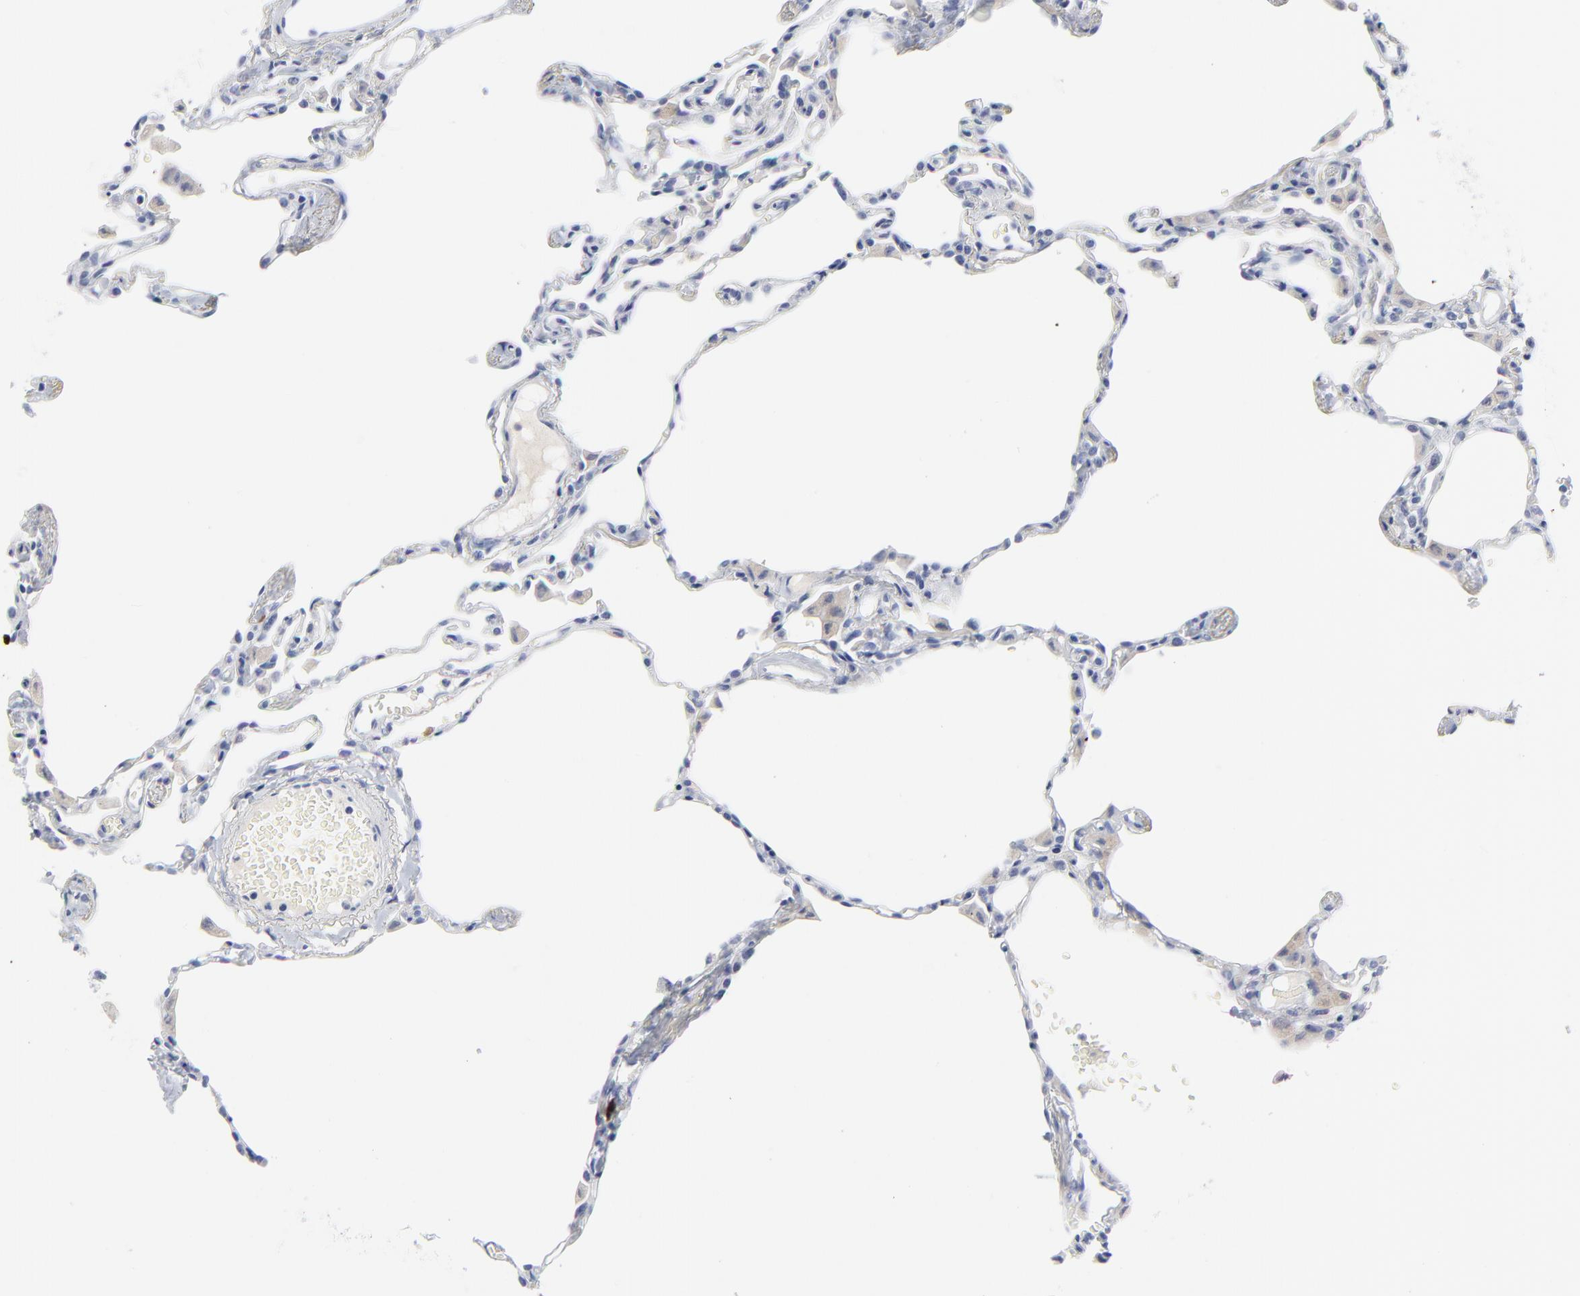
{"staining": {"intensity": "negative", "quantity": "none", "location": "none"}, "tissue": "lung", "cell_type": "Alveolar cells", "image_type": "normal", "snomed": [{"axis": "morphology", "description": "Normal tissue, NOS"}, {"axis": "topography", "description": "Lung"}], "caption": "Benign lung was stained to show a protein in brown. There is no significant staining in alveolar cells.", "gene": "CDK1", "patient": {"sex": "female", "age": 49}}